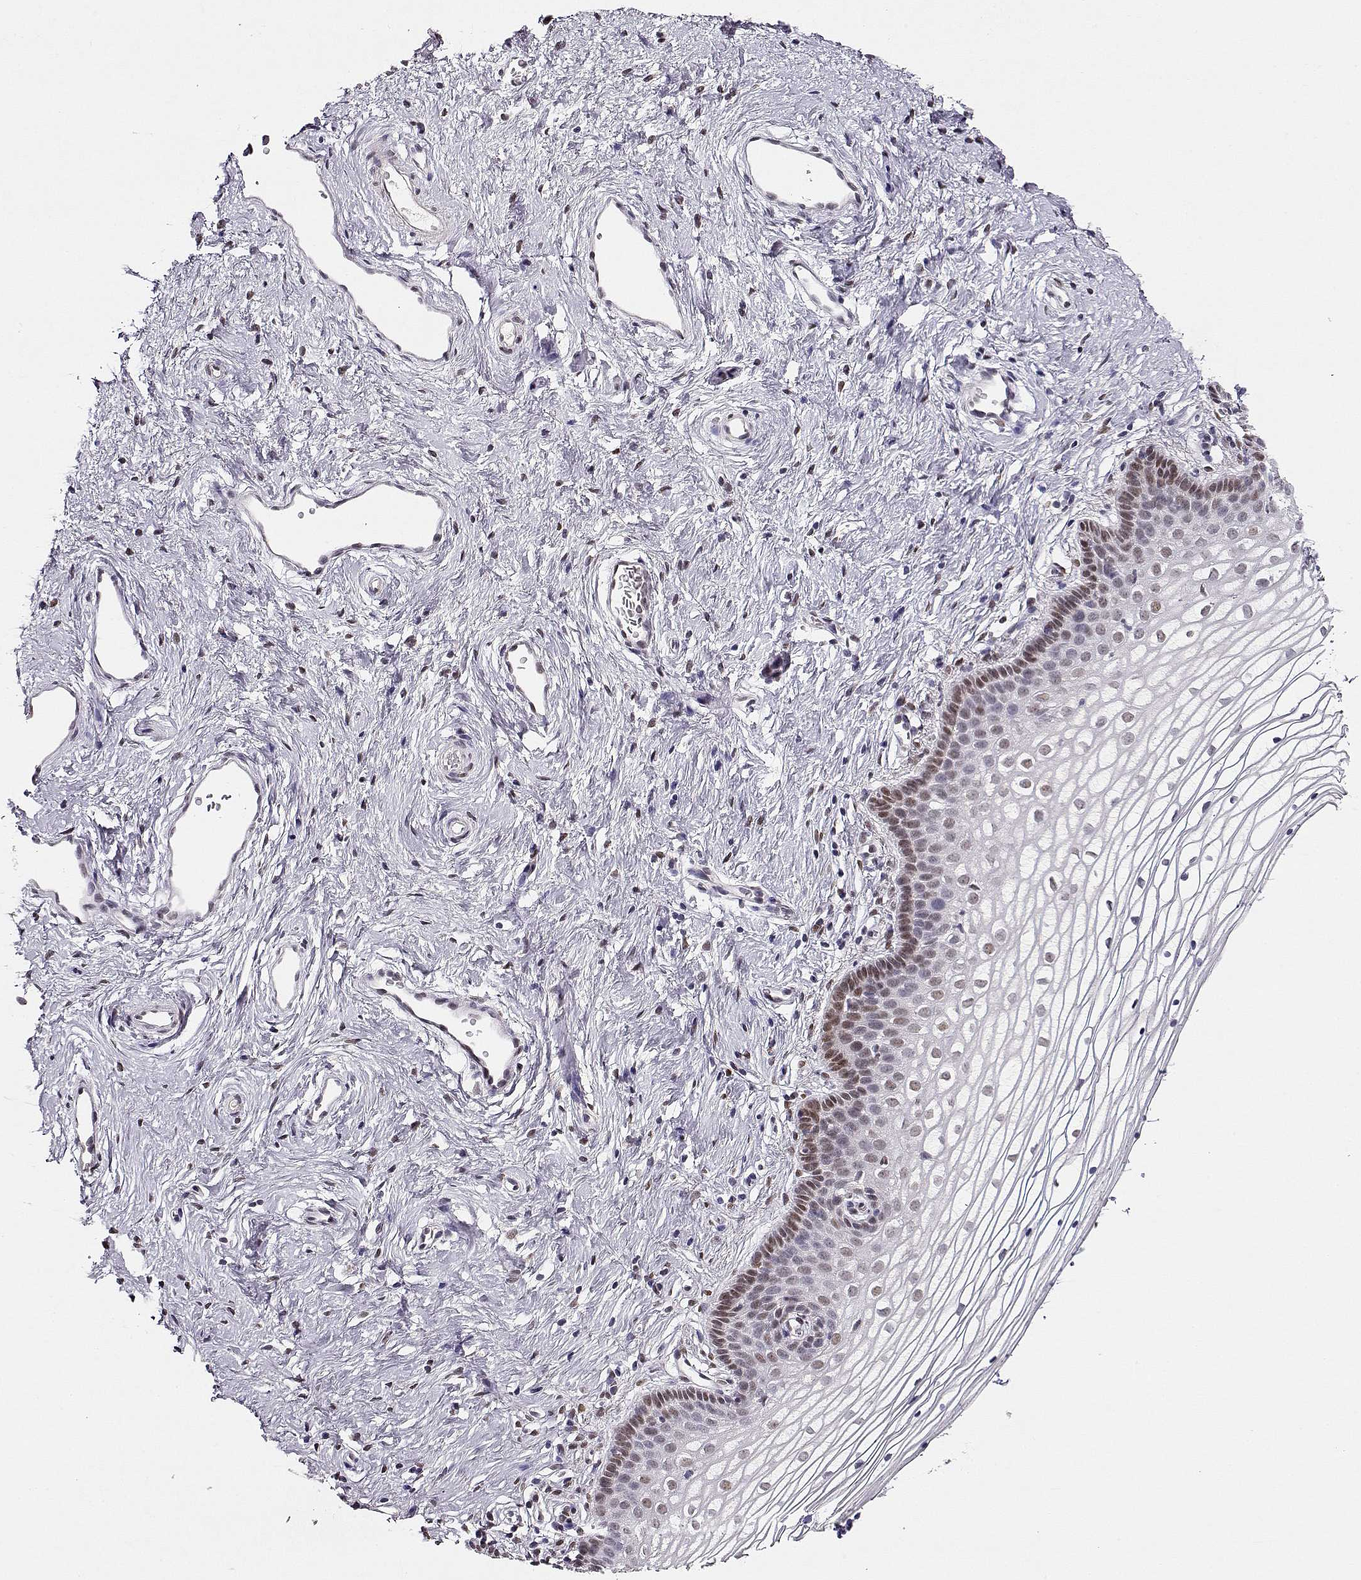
{"staining": {"intensity": "moderate", "quantity": "<25%", "location": "nuclear"}, "tissue": "vagina", "cell_type": "Squamous epithelial cells", "image_type": "normal", "snomed": [{"axis": "morphology", "description": "Normal tissue, NOS"}, {"axis": "topography", "description": "Vagina"}], "caption": "DAB (3,3'-diaminobenzidine) immunohistochemical staining of unremarkable vagina demonstrates moderate nuclear protein positivity in about <25% of squamous epithelial cells.", "gene": "POLI", "patient": {"sex": "female", "age": 36}}